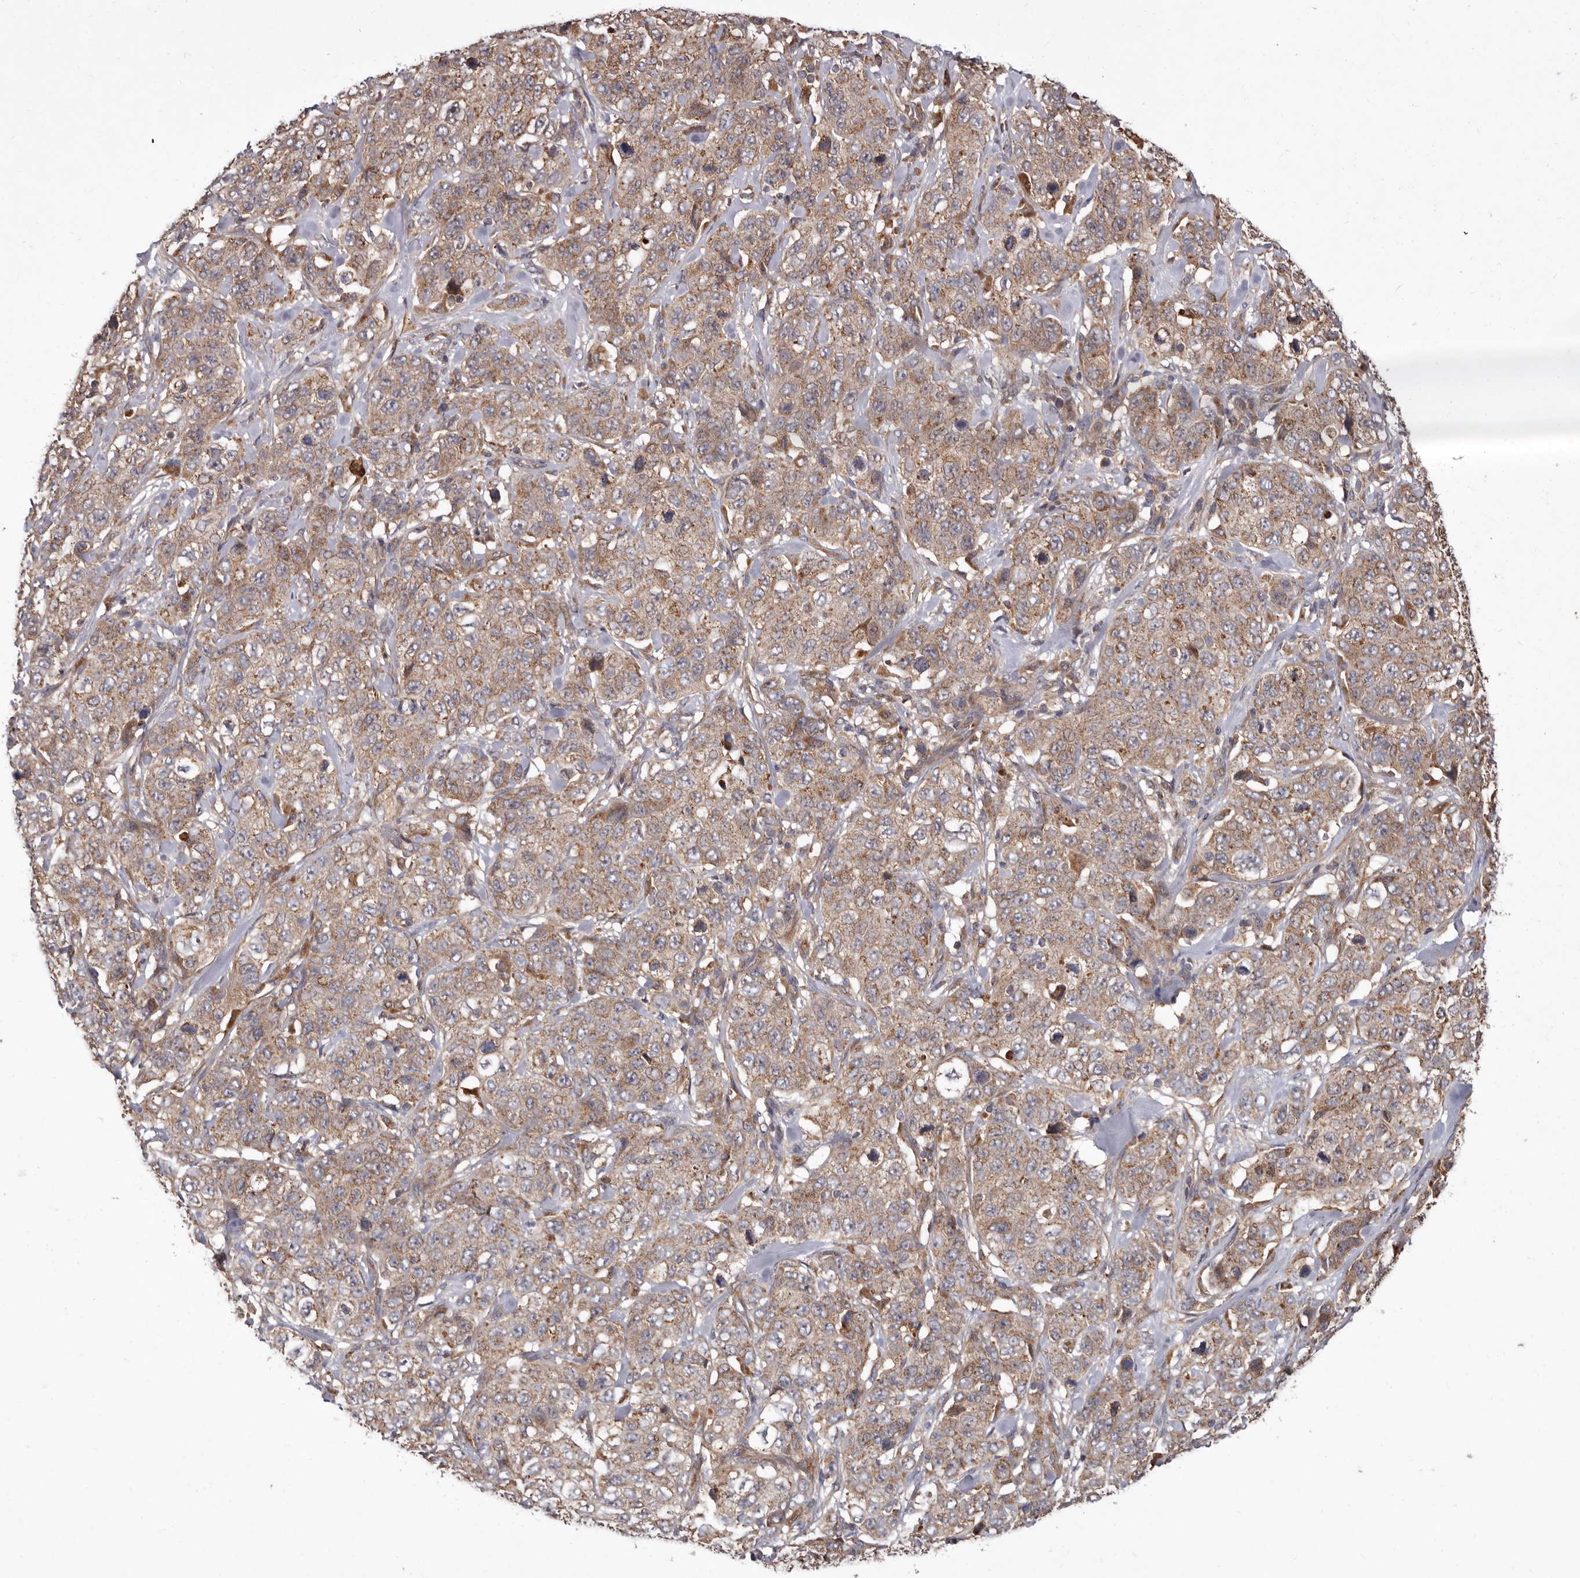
{"staining": {"intensity": "weak", "quantity": ">75%", "location": "cytoplasmic/membranous"}, "tissue": "stomach cancer", "cell_type": "Tumor cells", "image_type": "cancer", "snomed": [{"axis": "morphology", "description": "Adenocarcinoma, NOS"}, {"axis": "topography", "description": "Stomach"}], "caption": "Brown immunohistochemical staining in human stomach cancer (adenocarcinoma) reveals weak cytoplasmic/membranous expression in about >75% of tumor cells.", "gene": "GOT1L1", "patient": {"sex": "male", "age": 48}}